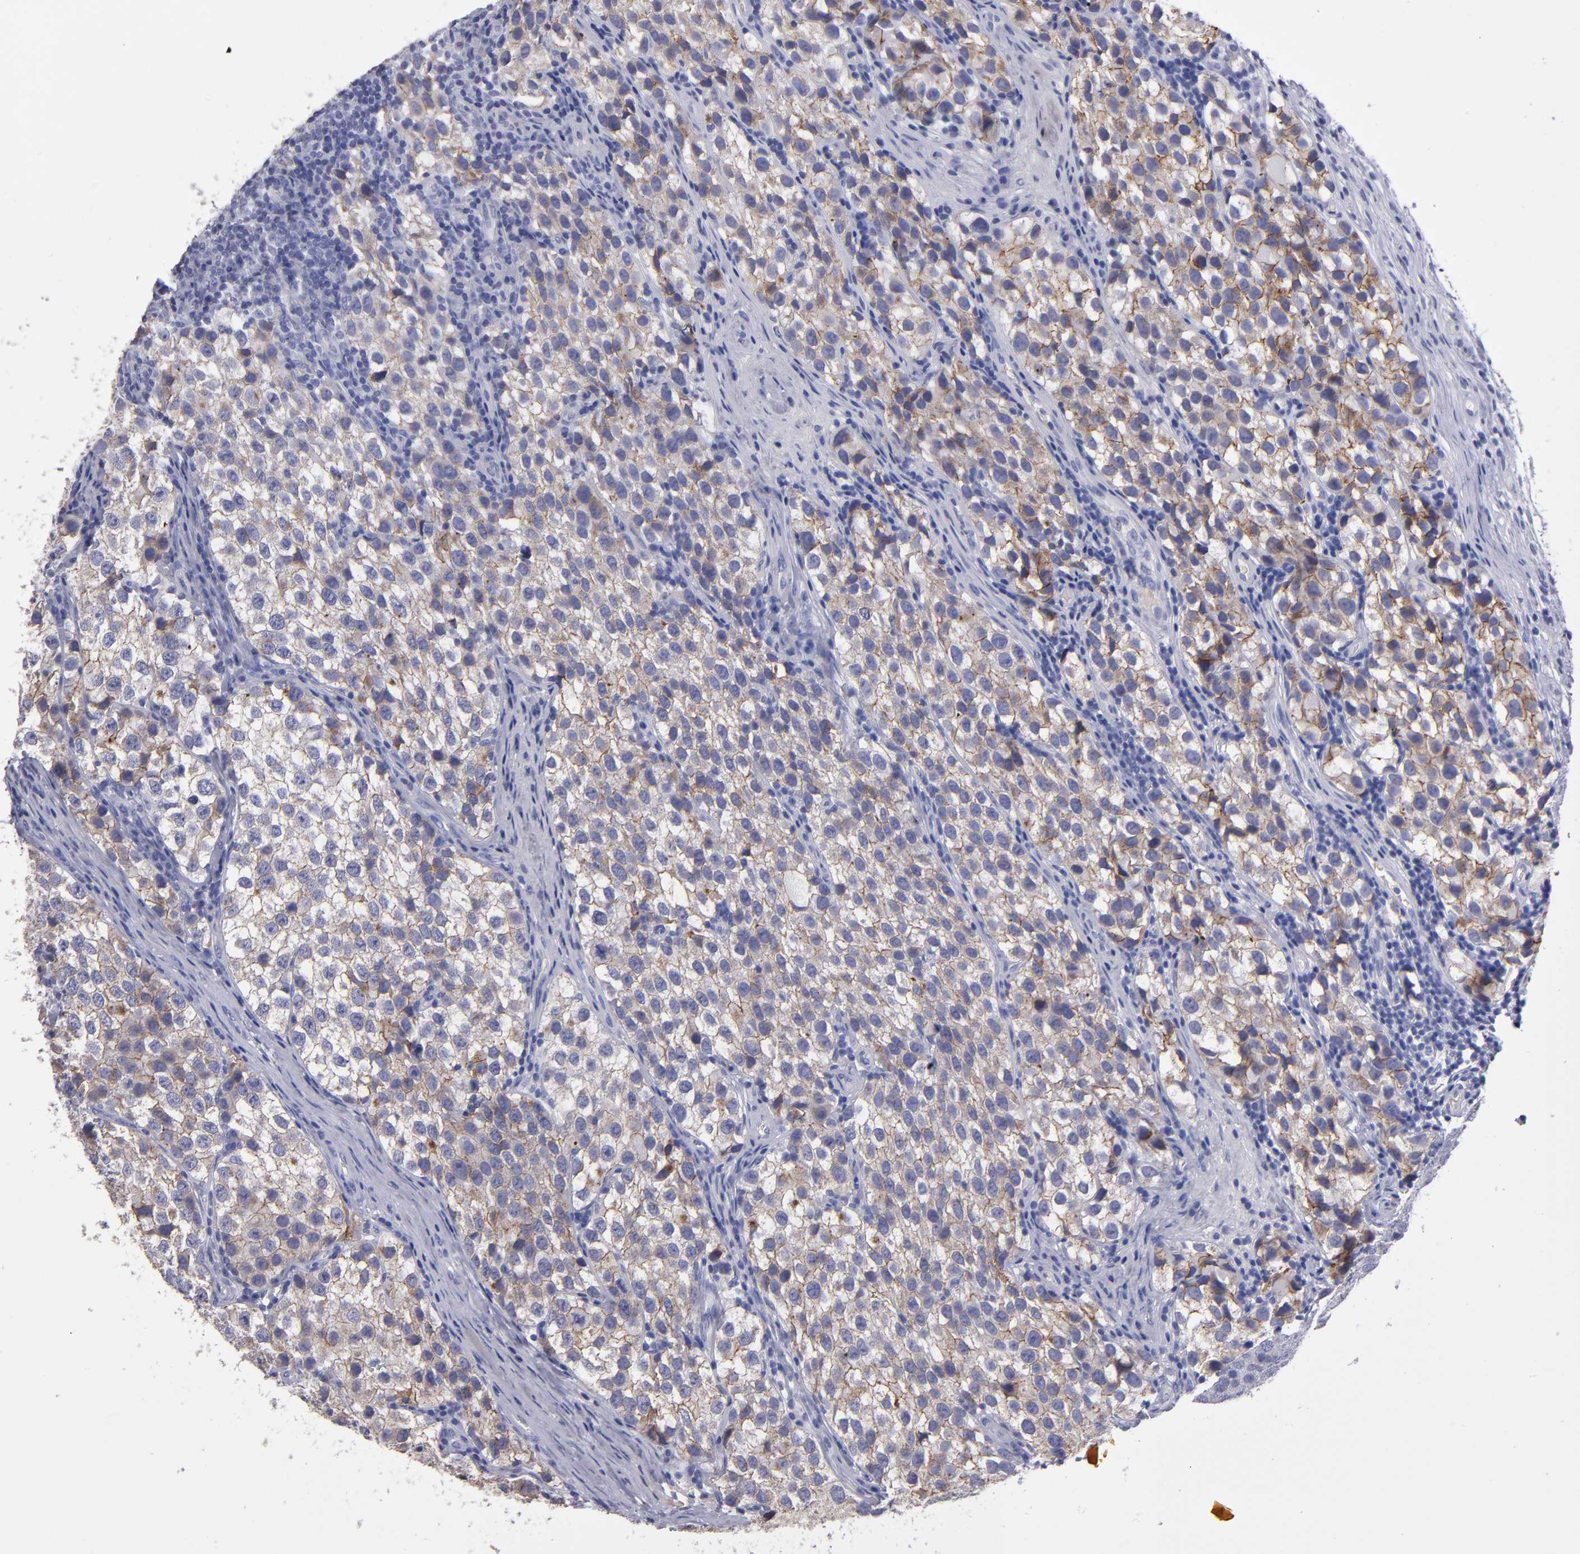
{"staining": {"intensity": "moderate", "quantity": ">75%", "location": "cytoplasmic/membranous"}, "tissue": "testis cancer", "cell_type": "Tumor cells", "image_type": "cancer", "snomed": [{"axis": "morphology", "description": "Seminoma, NOS"}, {"axis": "topography", "description": "Testis"}], "caption": "Immunohistochemical staining of human testis cancer (seminoma) demonstrates medium levels of moderate cytoplasmic/membranous protein staining in approximately >75% of tumor cells. The protein is stained brown, and the nuclei are stained in blue (DAB IHC with brightfield microscopy, high magnification).", "gene": "CDH3", "patient": {"sex": "male", "age": 39}}